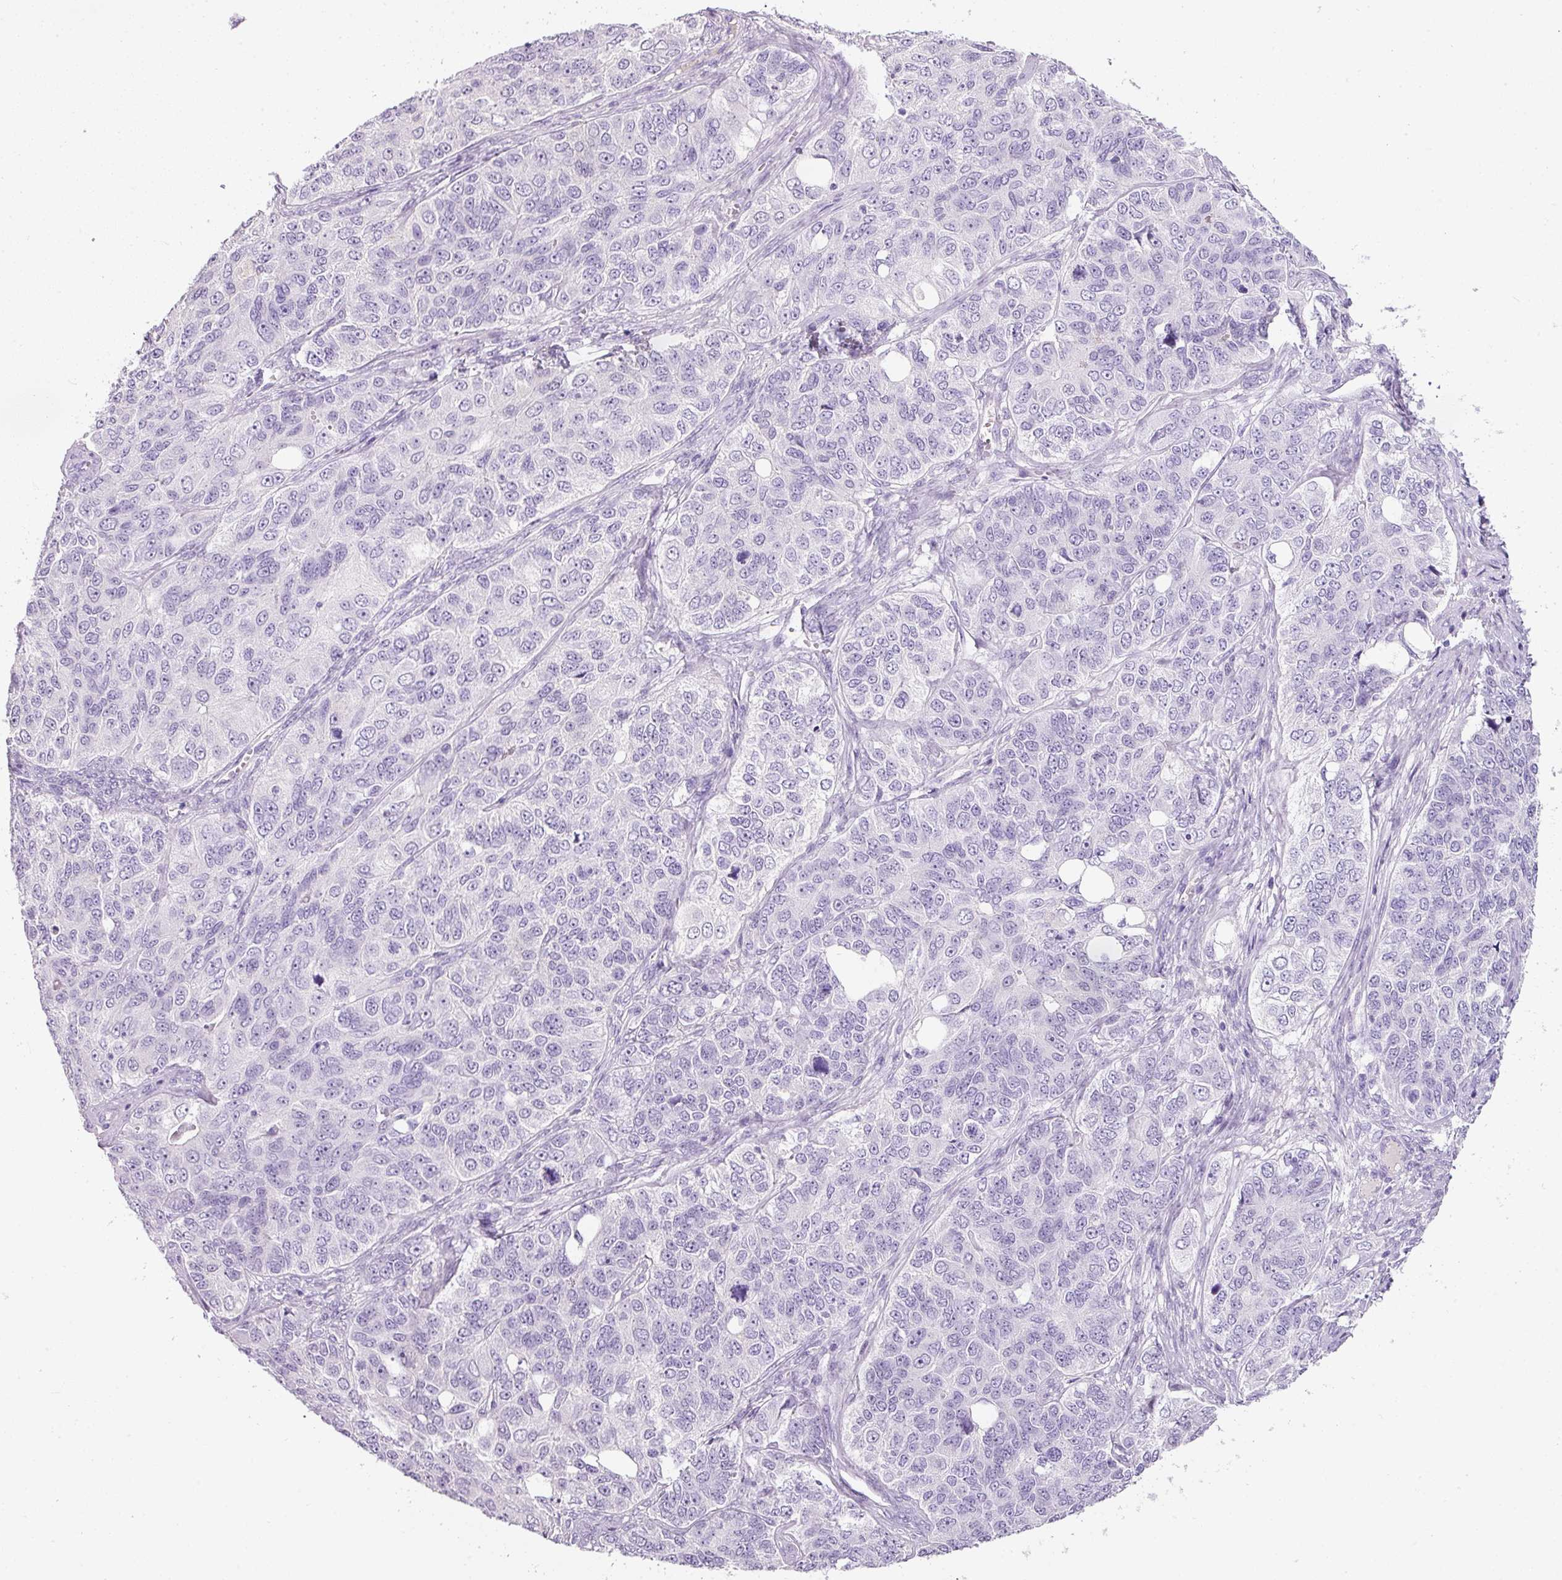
{"staining": {"intensity": "negative", "quantity": "none", "location": "none"}, "tissue": "ovarian cancer", "cell_type": "Tumor cells", "image_type": "cancer", "snomed": [{"axis": "morphology", "description": "Carcinoma, endometroid"}, {"axis": "topography", "description": "Ovary"}], "caption": "The histopathology image reveals no significant positivity in tumor cells of endometroid carcinoma (ovarian).", "gene": "DNM1", "patient": {"sex": "female", "age": 51}}